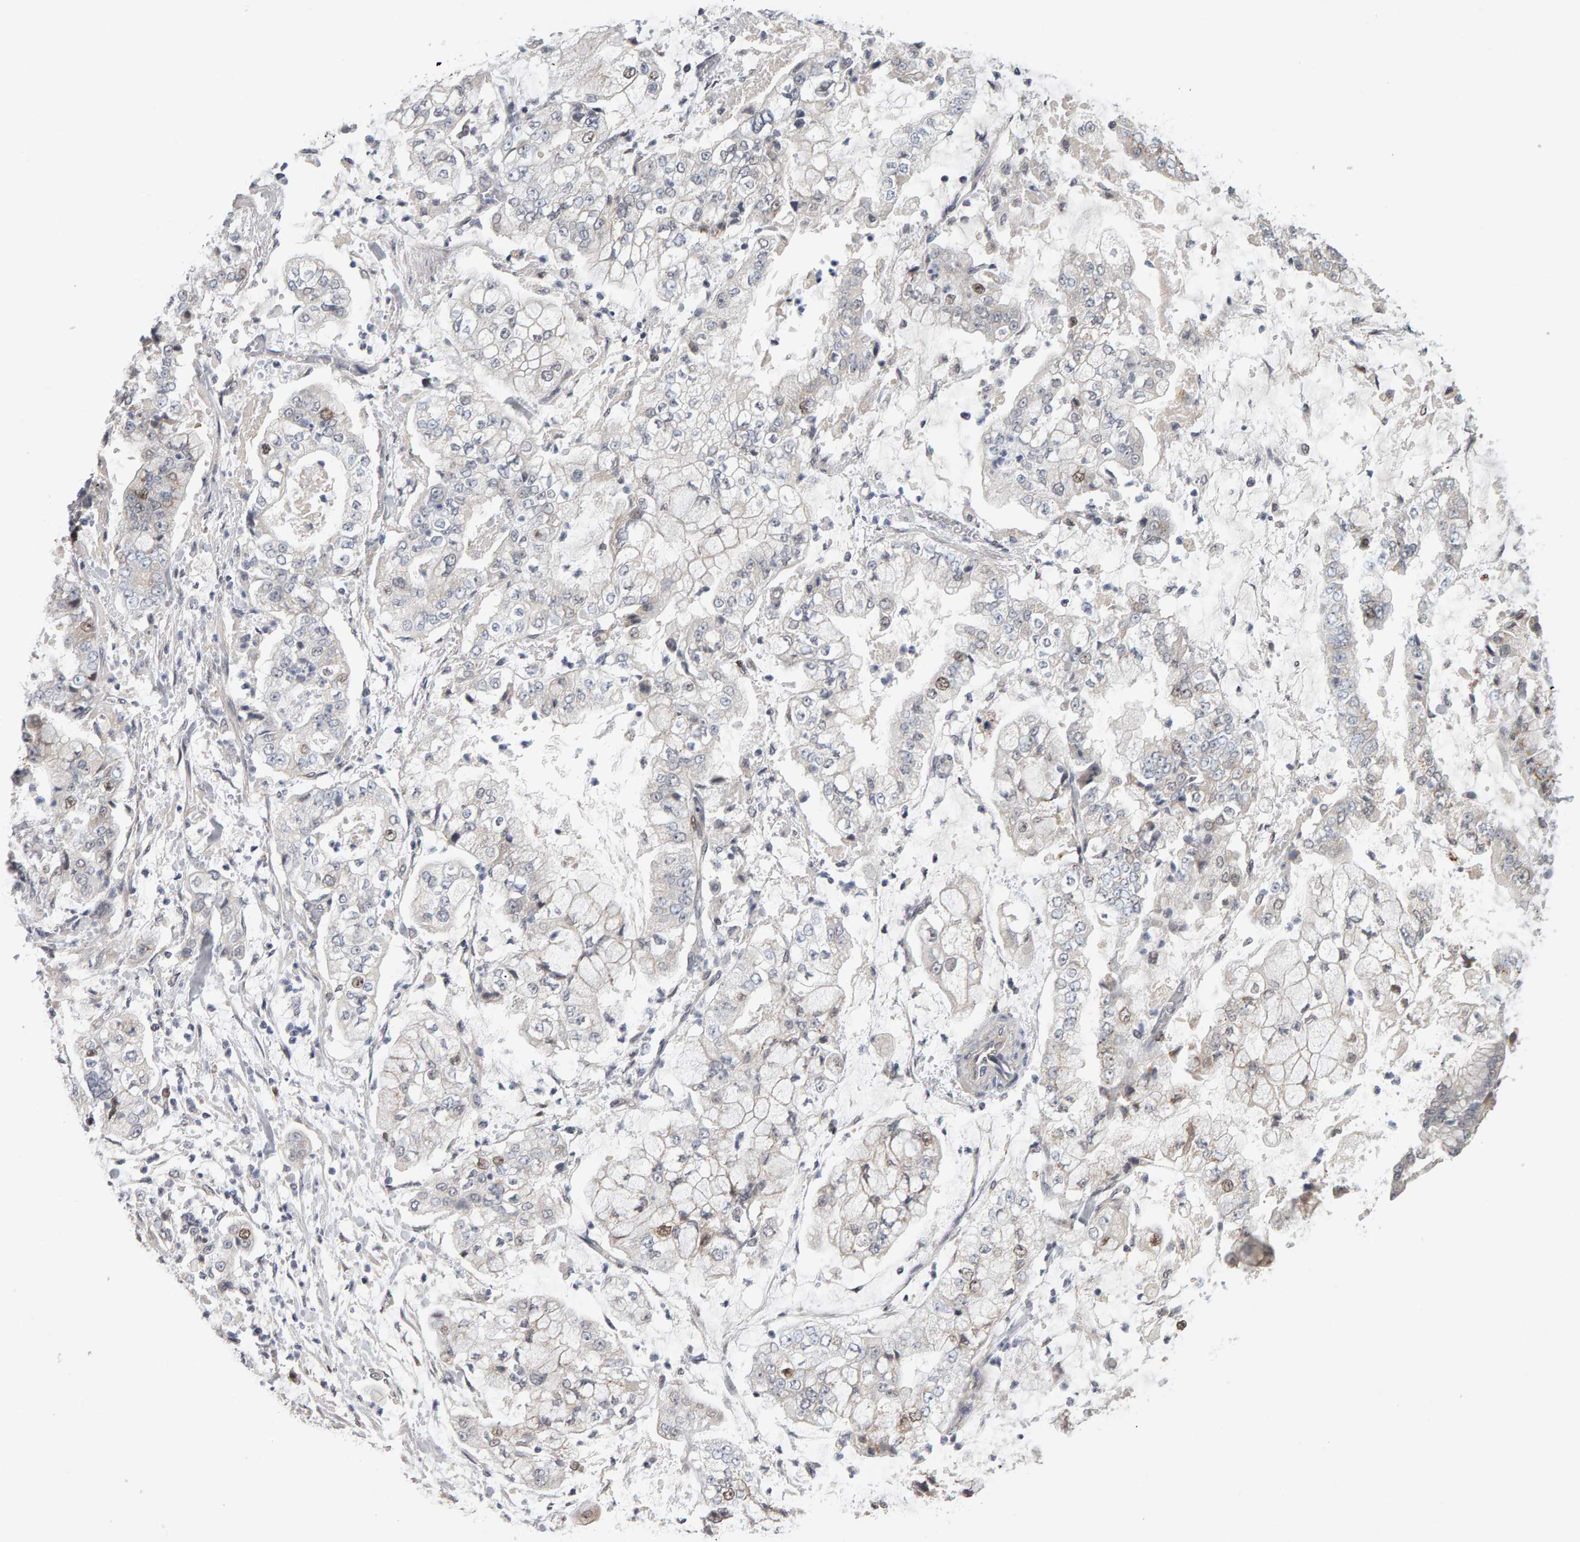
{"staining": {"intensity": "weak", "quantity": "<25%", "location": "nuclear"}, "tissue": "stomach cancer", "cell_type": "Tumor cells", "image_type": "cancer", "snomed": [{"axis": "morphology", "description": "Adenocarcinoma, NOS"}, {"axis": "topography", "description": "Stomach"}], "caption": "High power microscopy image of an immunohistochemistry (IHC) image of stomach cancer, revealing no significant expression in tumor cells.", "gene": "CDCA5", "patient": {"sex": "male", "age": 76}}